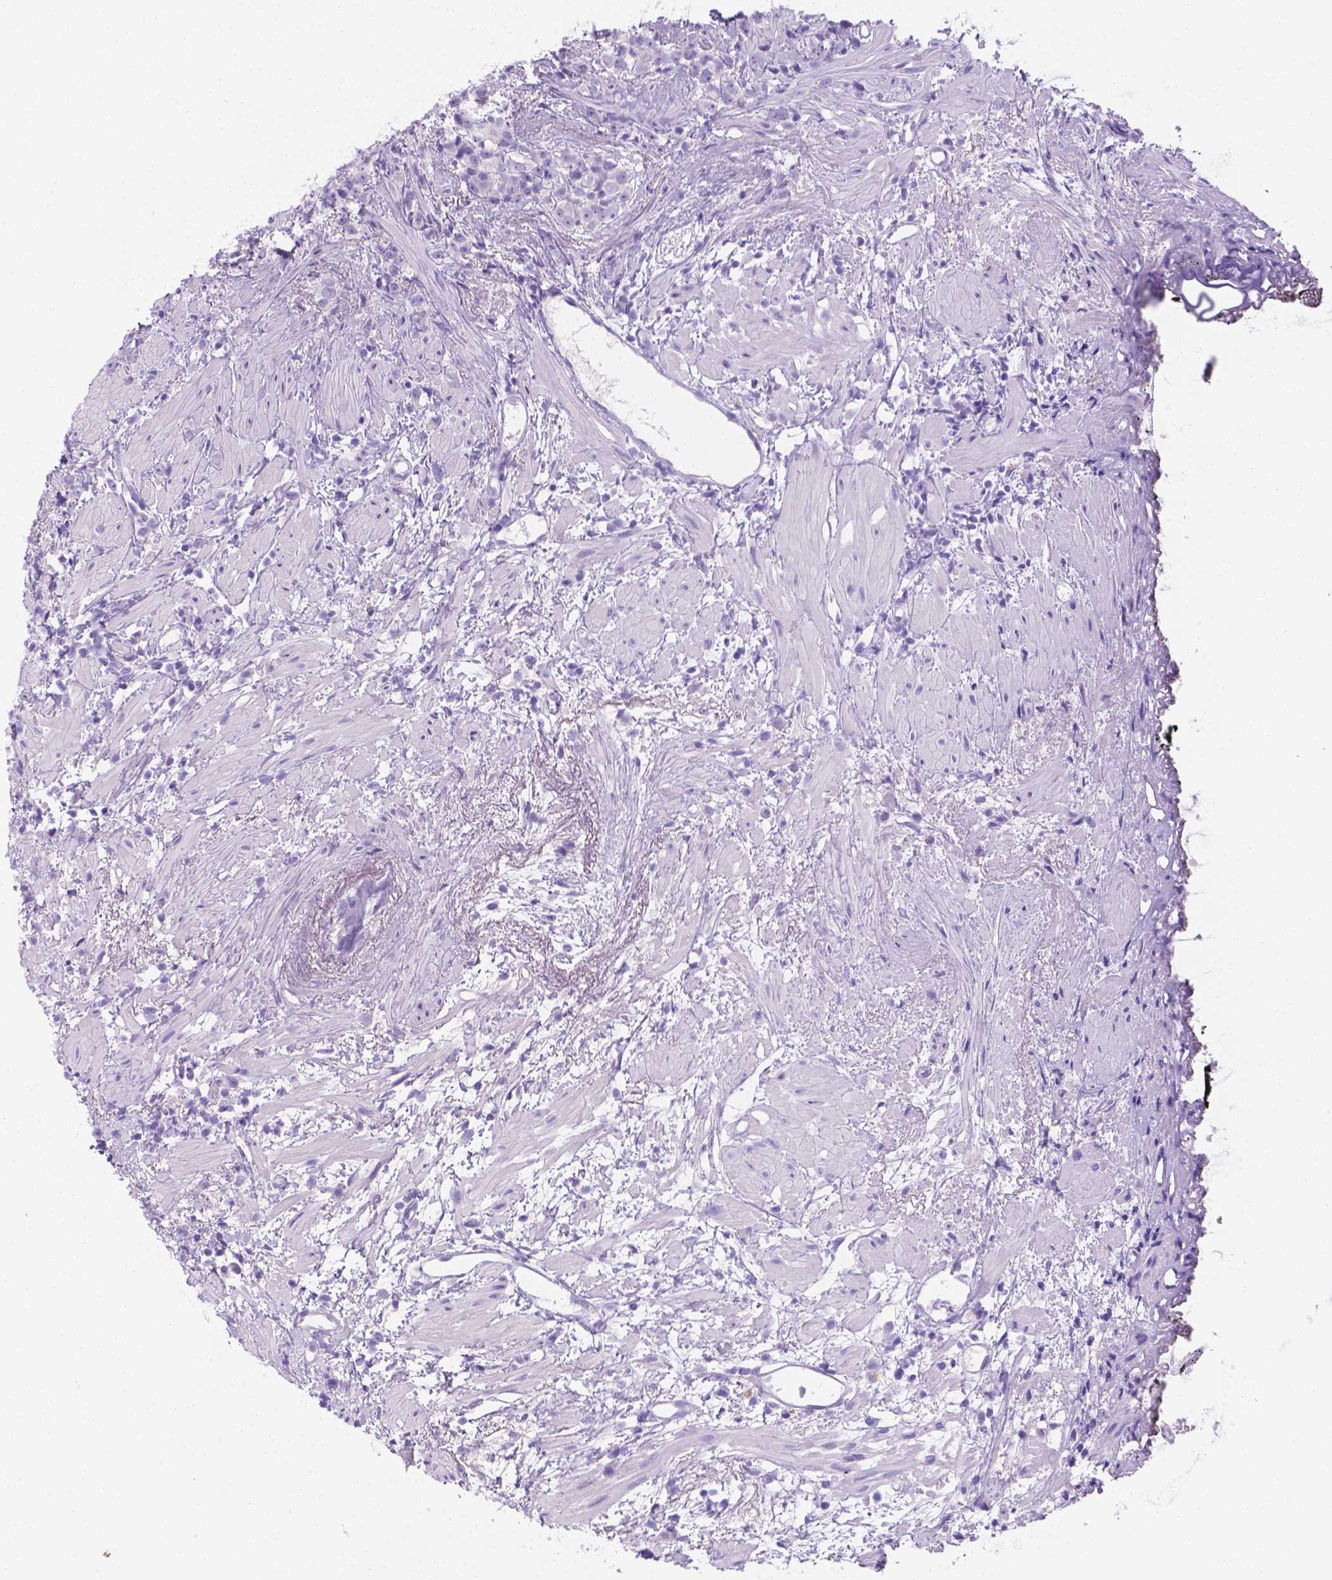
{"staining": {"intensity": "negative", "quantity": "none", "location": "none"}, "tissue": "prostate cancer", "cell_type": "Tumor cells", "image_type": "cancer", "snomed": [{"axis": "morphology", "description": "Adenocarcinoma, High grade"}, {"axis": "topography", "description": "Prostate"}], "caption": "This is a photomicrograph of IHC staining of prostate cancer, which shows no expression in tumor cells.", "gene": "MLN", "patient": {"sex": "male", "age": 83}}